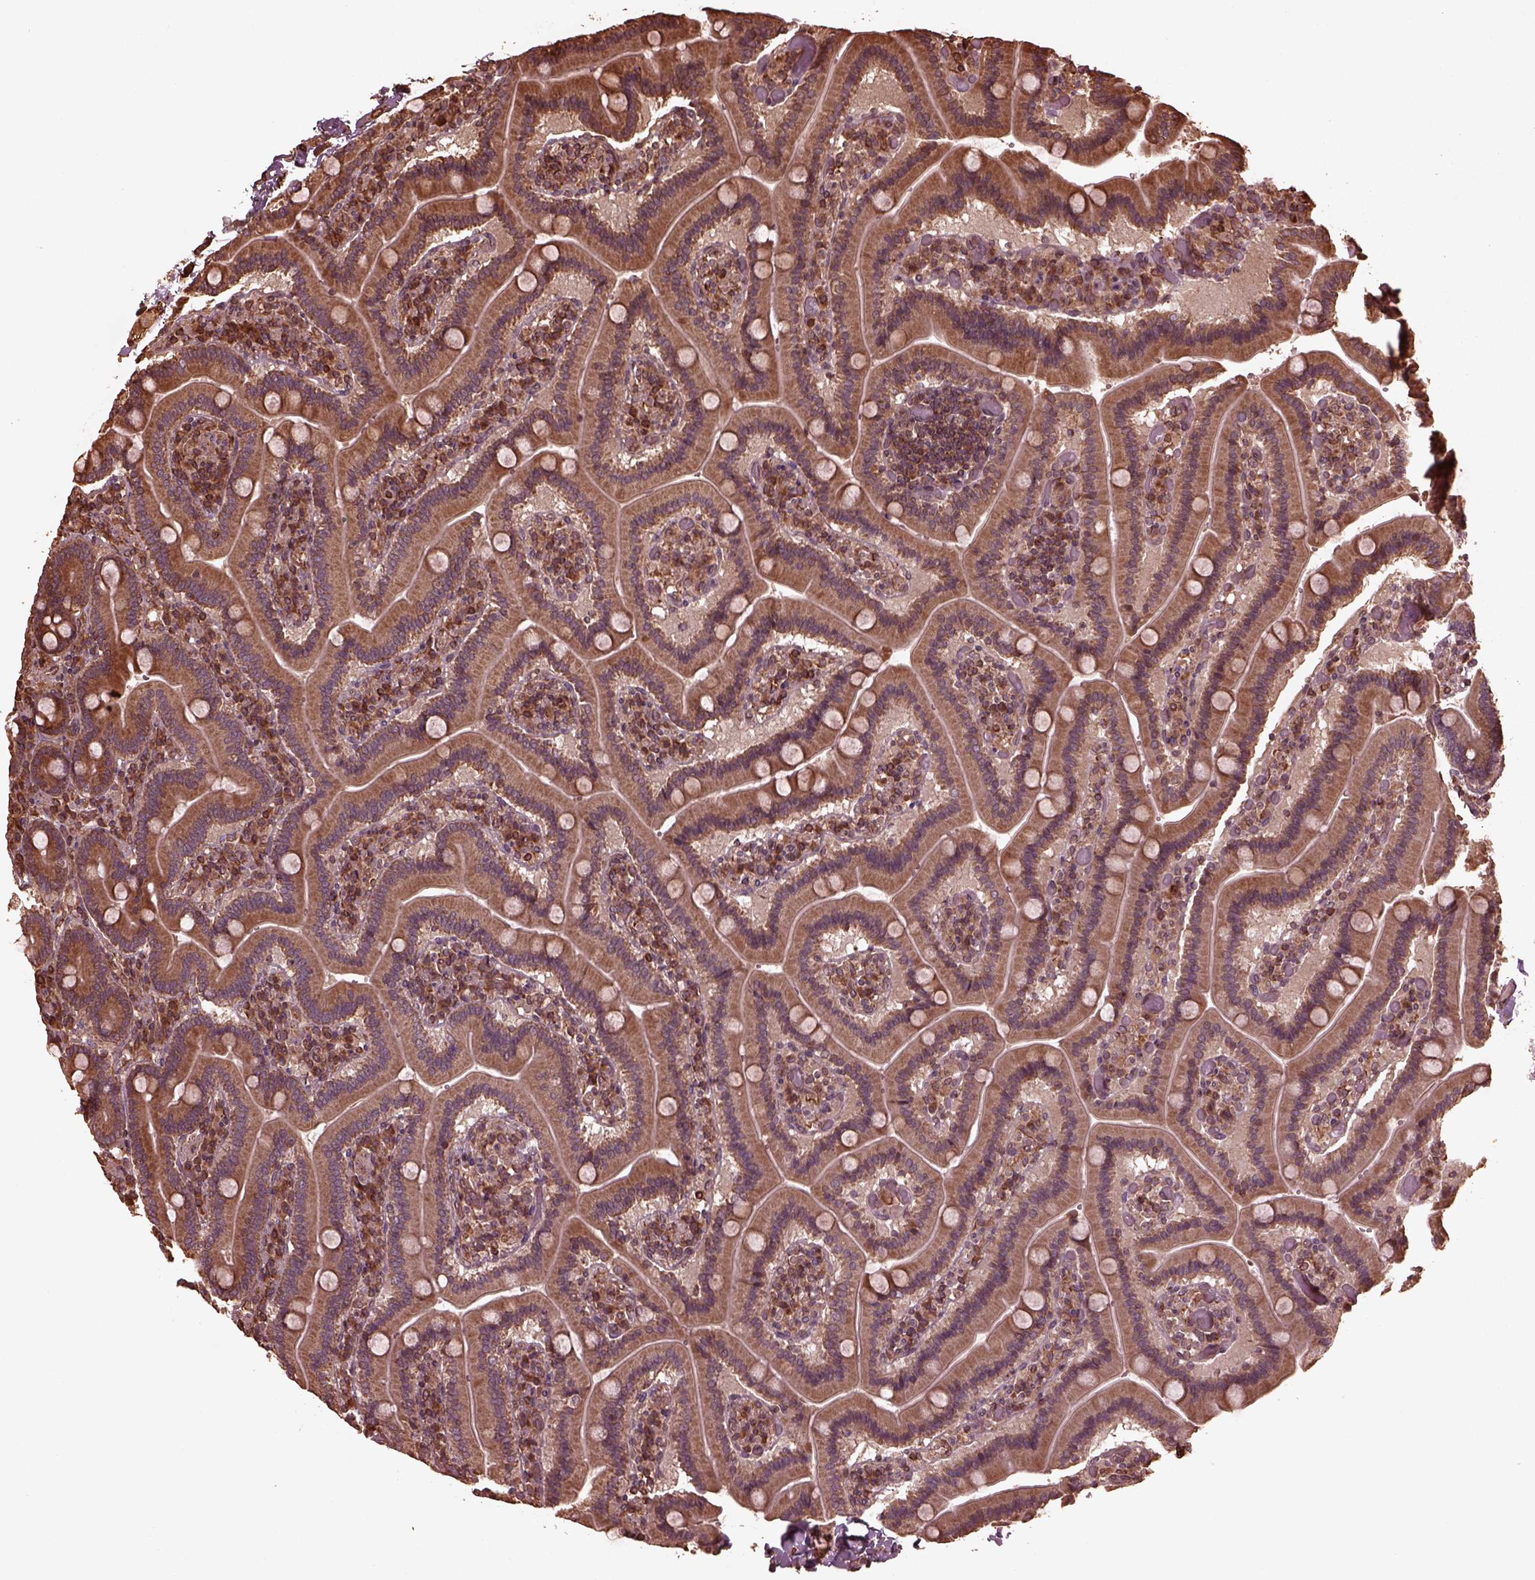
{"staining": {"intensity": "moderate", "quantity": "25%-75%", "location": "cytoplasmic/membranous"}, "tissue": "duodenum", "cell_type": "Glandular cells", "image_type": "normal", "snomed": [{"axis": "morphology", "description": "Normal tissue, NOS"}, {"axis": "topography", "description": "Duodenum"}], "caption": "Immunohistochemistry (IHC) of unremarkable duodenum shows medium levels of moderate cytoplasmic/membranous staining in approximately 25%-75% of glandular cells.", "gene": "GTPBP1", "patient": {"sex": "female", "age": 62}}